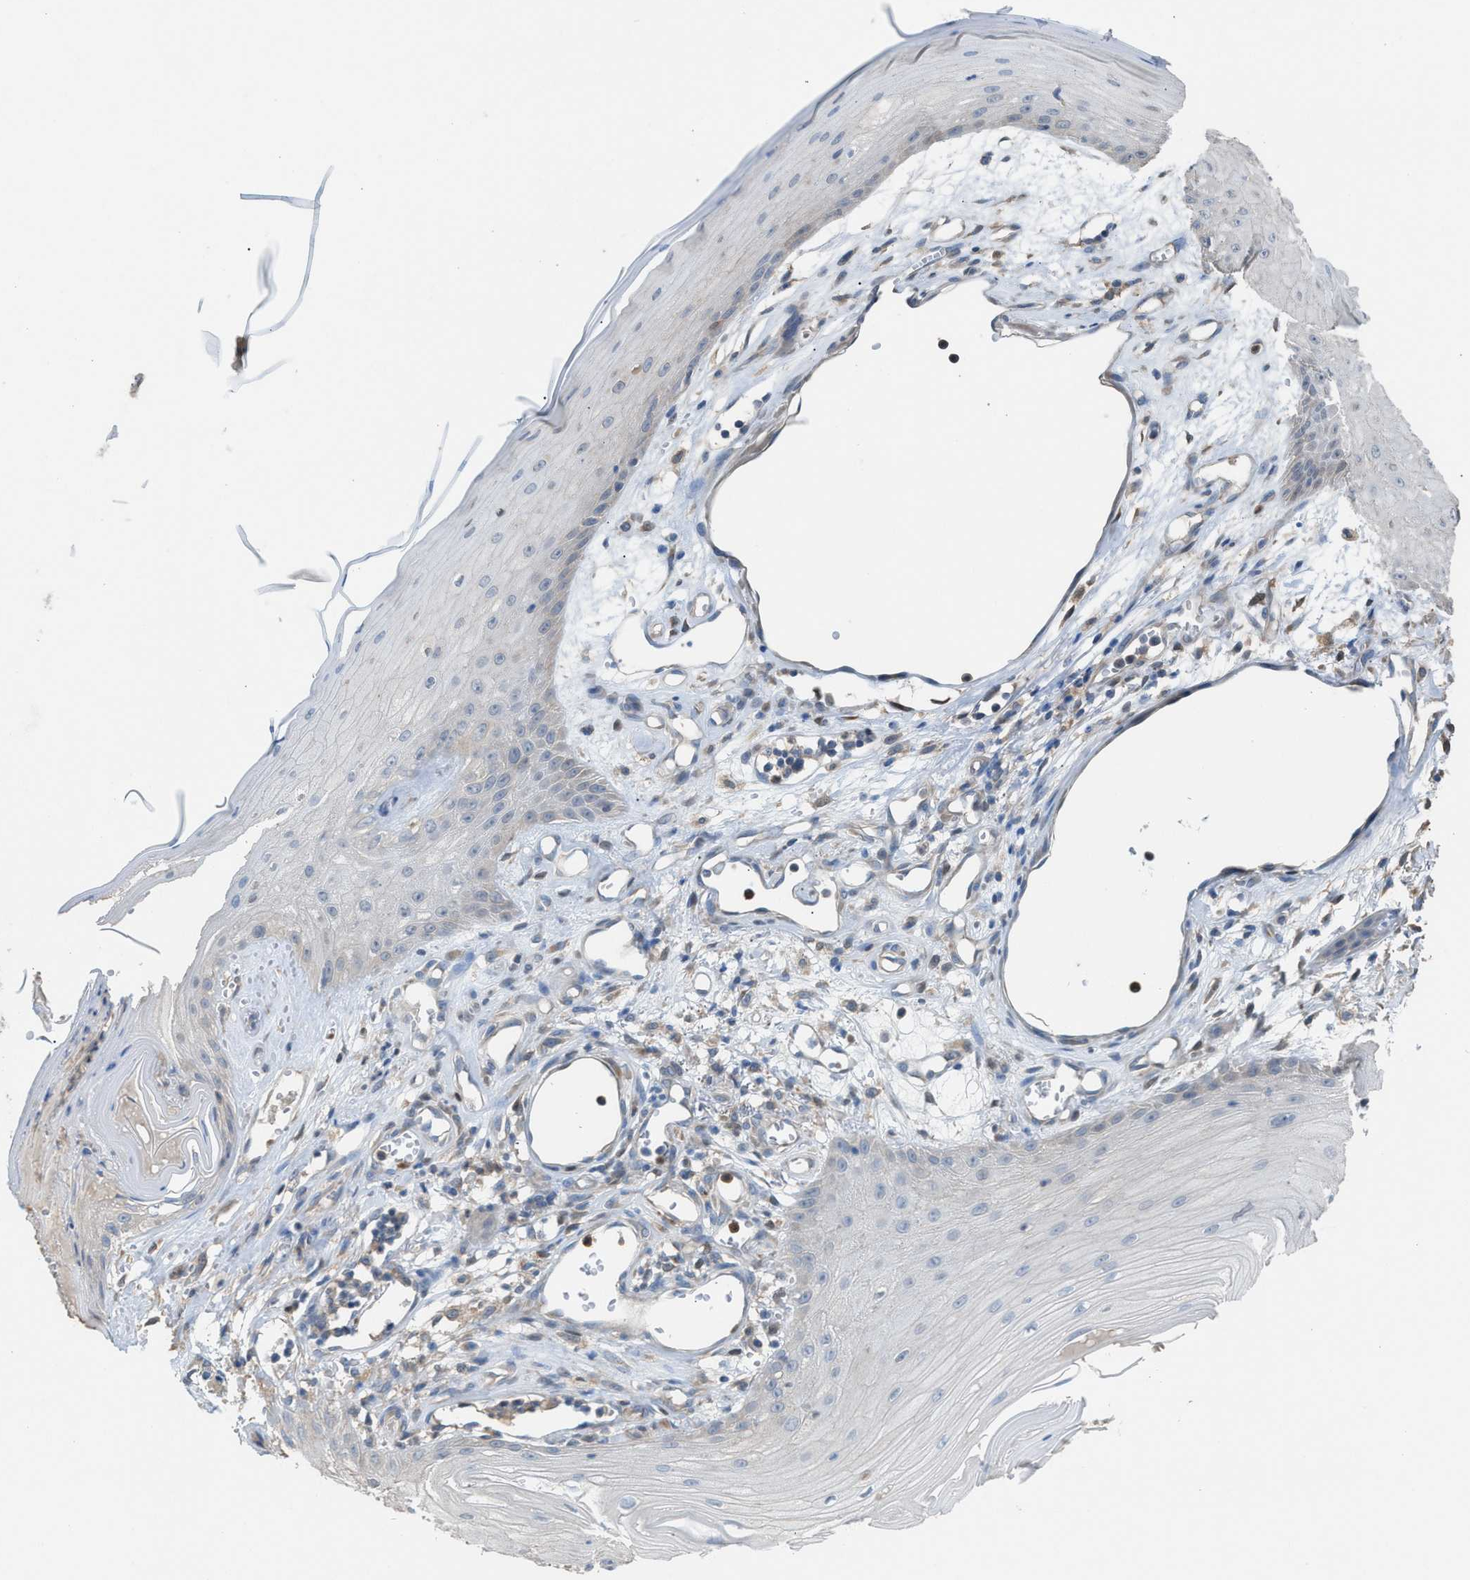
{"staining": {"intensity": "negative", "quantity": "none", "location": "none"}, "tissue": "skin cancer", "cell_type": "Tumor cells", "image_type": "cancer", "snomed": [{"axis": "morphology", "description": "Squamous cell carcinoma, NOS"}, {"axis": "topography", "description": "Skin"}], "caption": "Tumor cells show no significant protein expression in skin cancer (squamous cell carcinoma). (Immunohistochemistry, brightfield microscopy, high magnification).", "gene": "NQO2", "patient": {"sex": "male", "age": 74}}